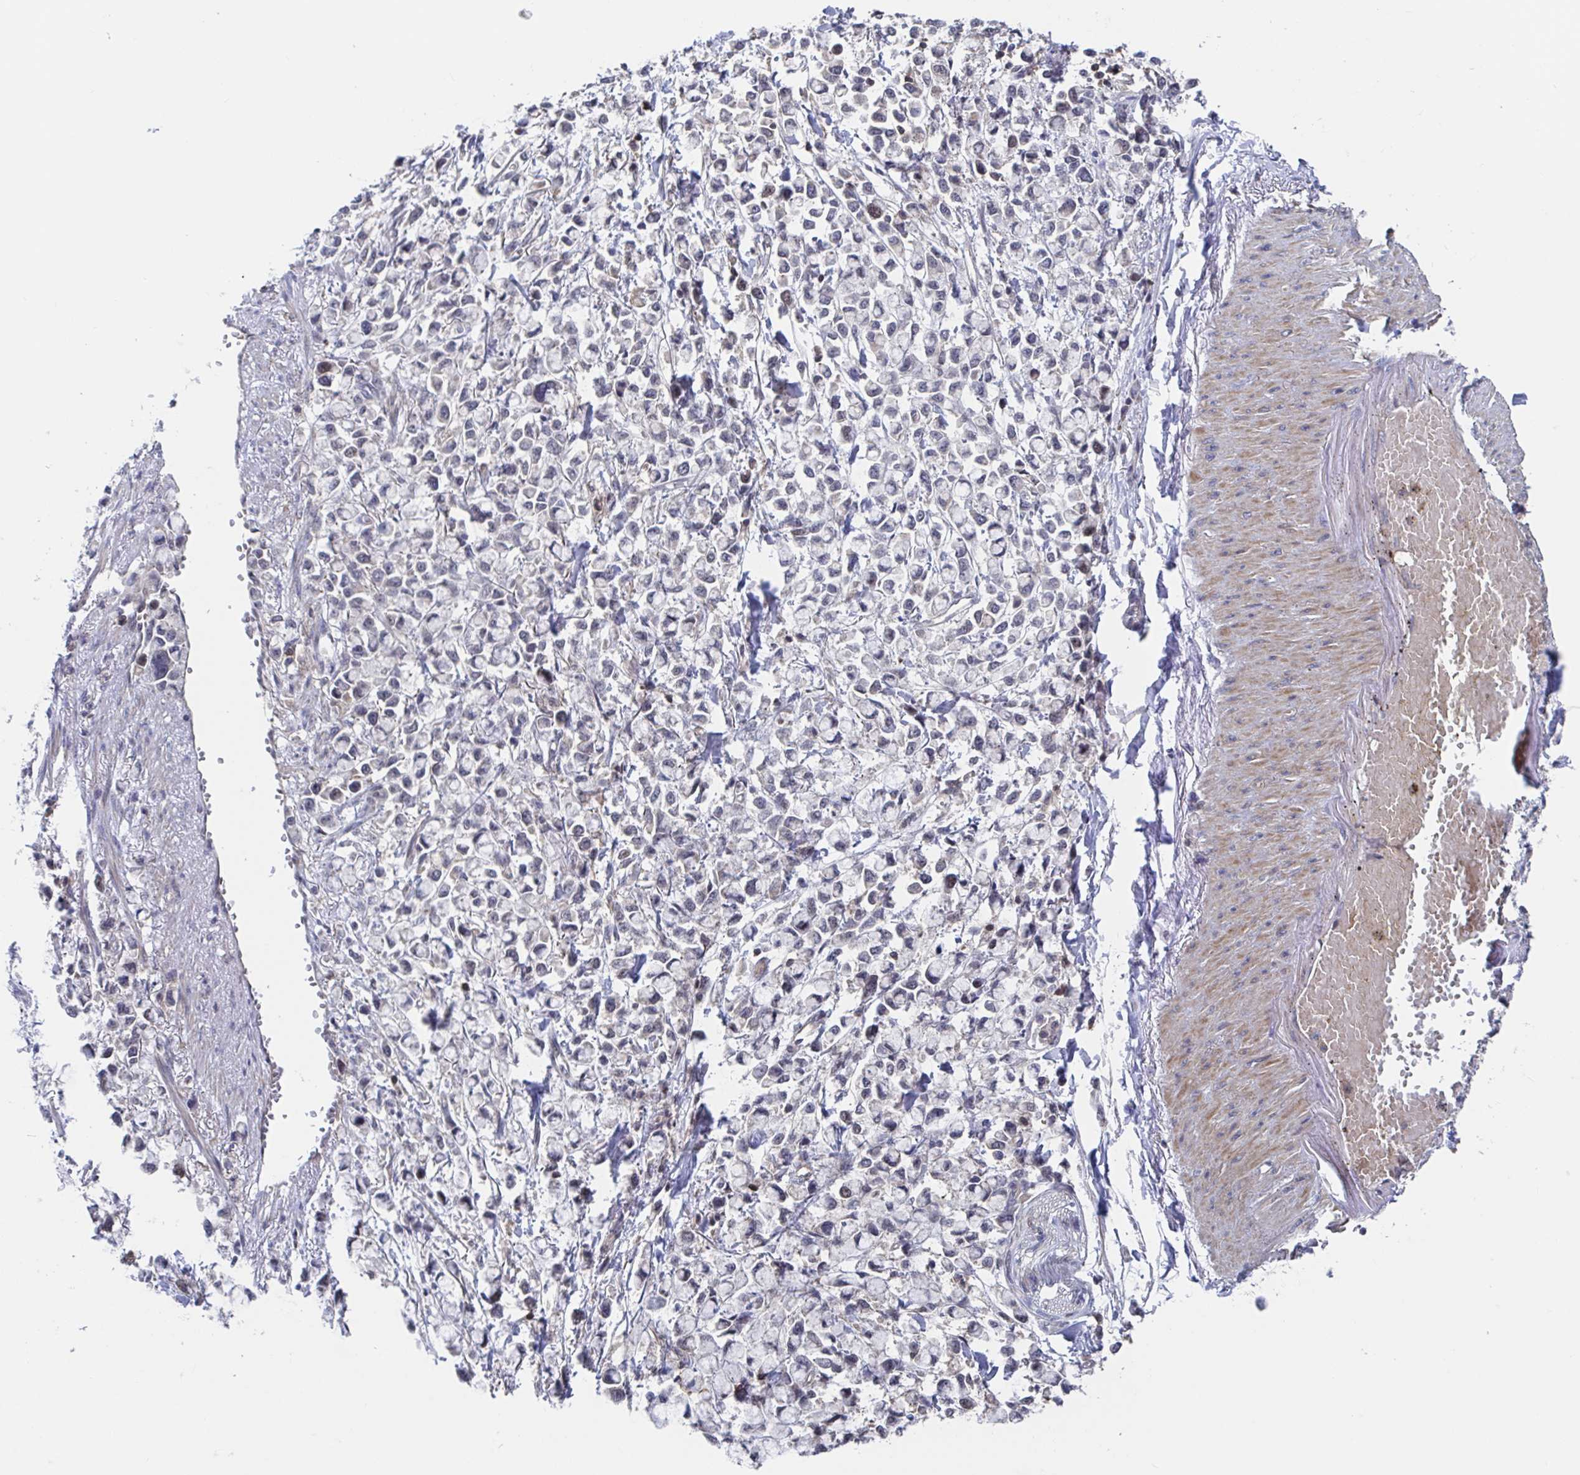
{"staining": {"intensity": "negative", "quantity": "none", "location": "none"}, "tissue": "stomach cancer", "cell_type": "Tumor cells", "image_type": "cancer", "snomed": [{"axis": "morphology", "description": "Adenocarcinoma, NOS"}, {"axis": "topography", "description": "Stomach"}], "caption": "DAB (3,3'-diaminobenzidine) immunohistochemical staining of stomach cancer (adenocarcinoma) demonstrates no significant expression in tumor cells.", "gene": "DHRS12", "patient": {"sex": "female", "age": 81}}